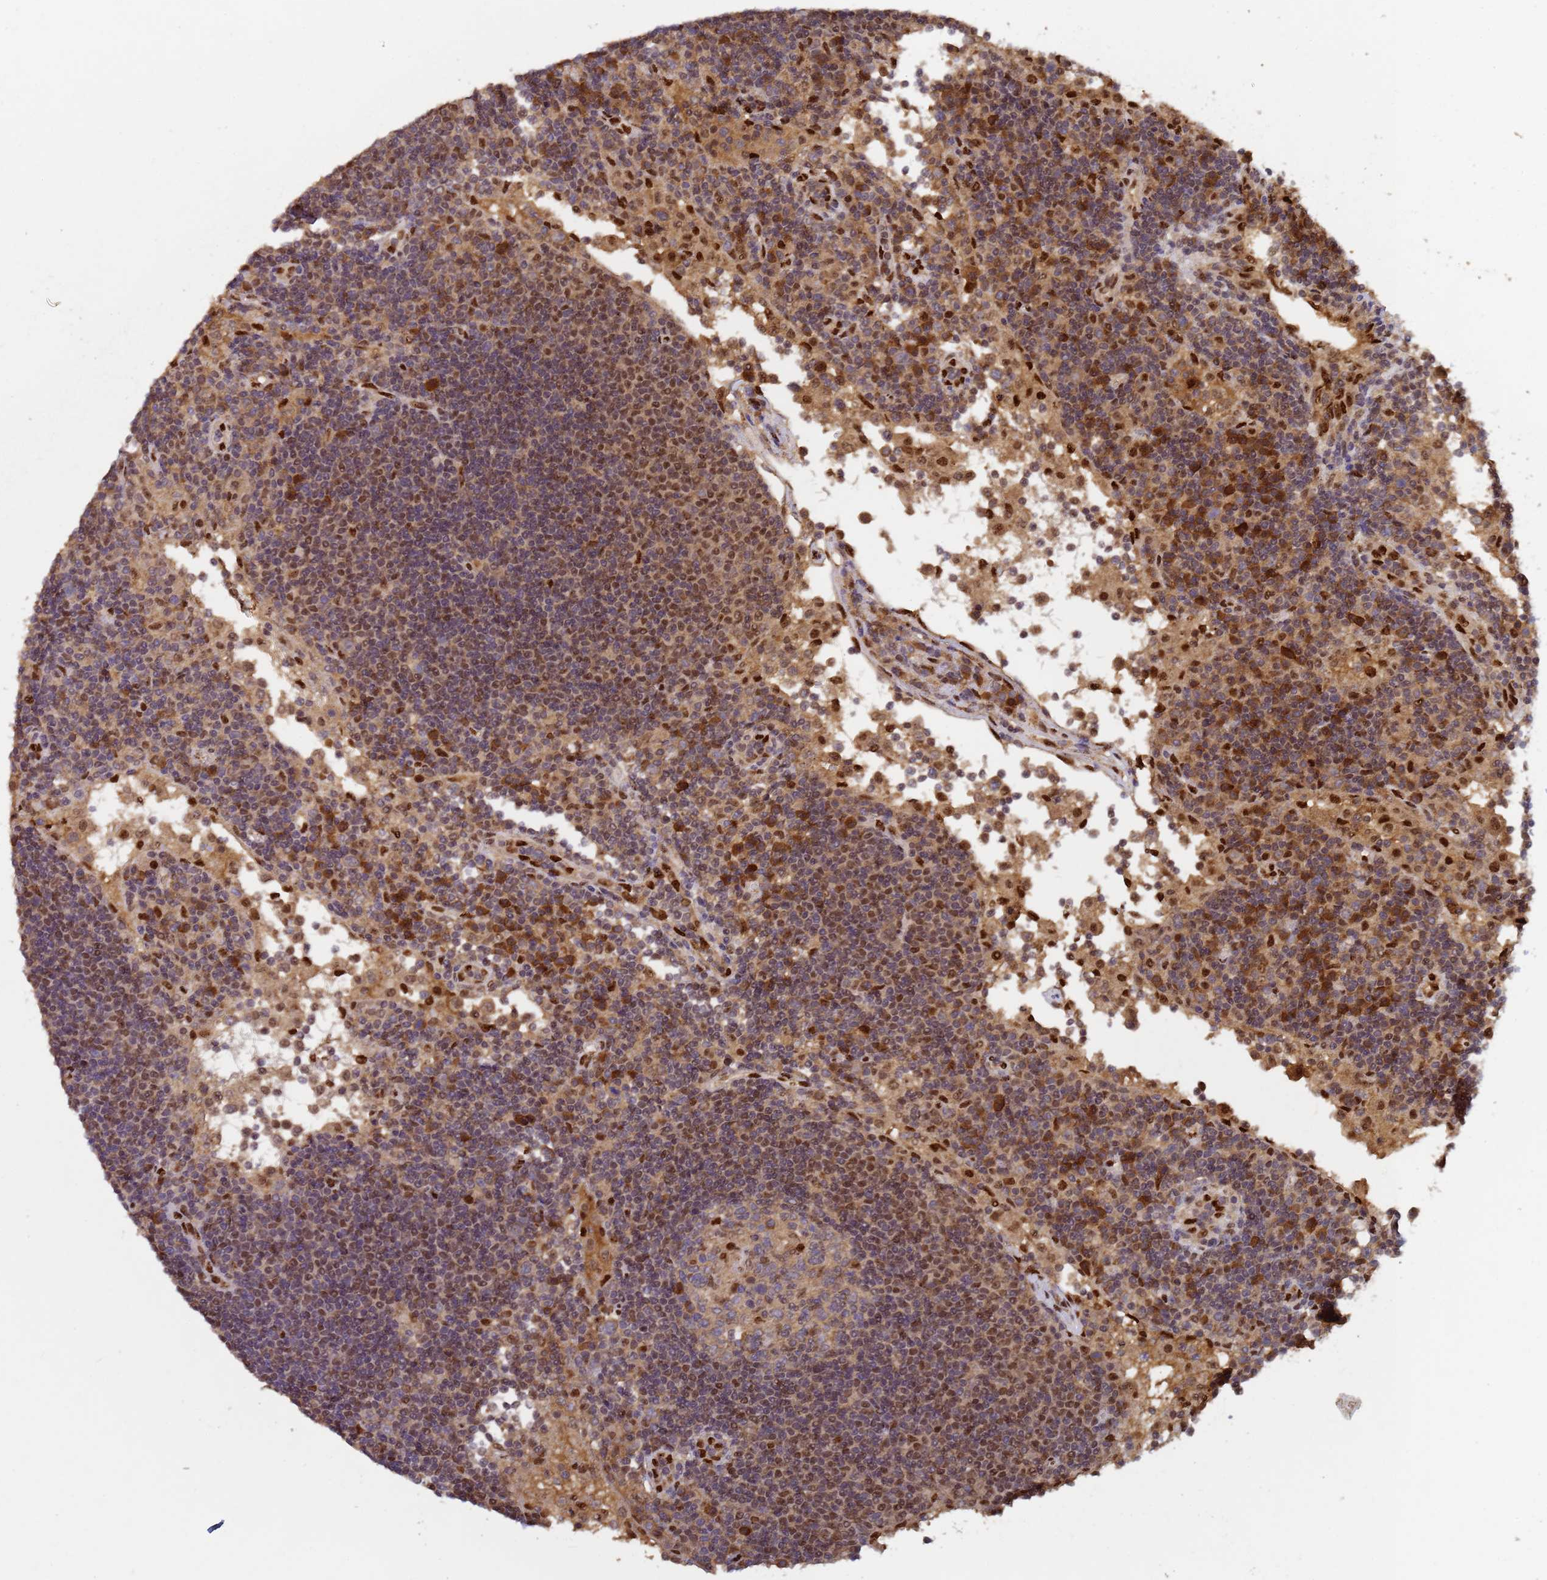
{"staining": {"intensity": "moderate", "quantity": "<25%", "location": "nuclear"}, "tissue": "lymph node", "cell_type": "Germinal center cells", "image_type": "normal", "snomed": [{"axis": "morphology", "description": "Normal tissue, NOS"}, {"axis": "topography", "description": "Lymph node"}], "caption": "The micrograph shows immunohistochemical staining of benign lymph node. There is moderate nuclear positivity is appreciated in about <25% of germinal center cells.", "gene": "SECISBP2", "patient": {"sex": "female", "age": 53}}